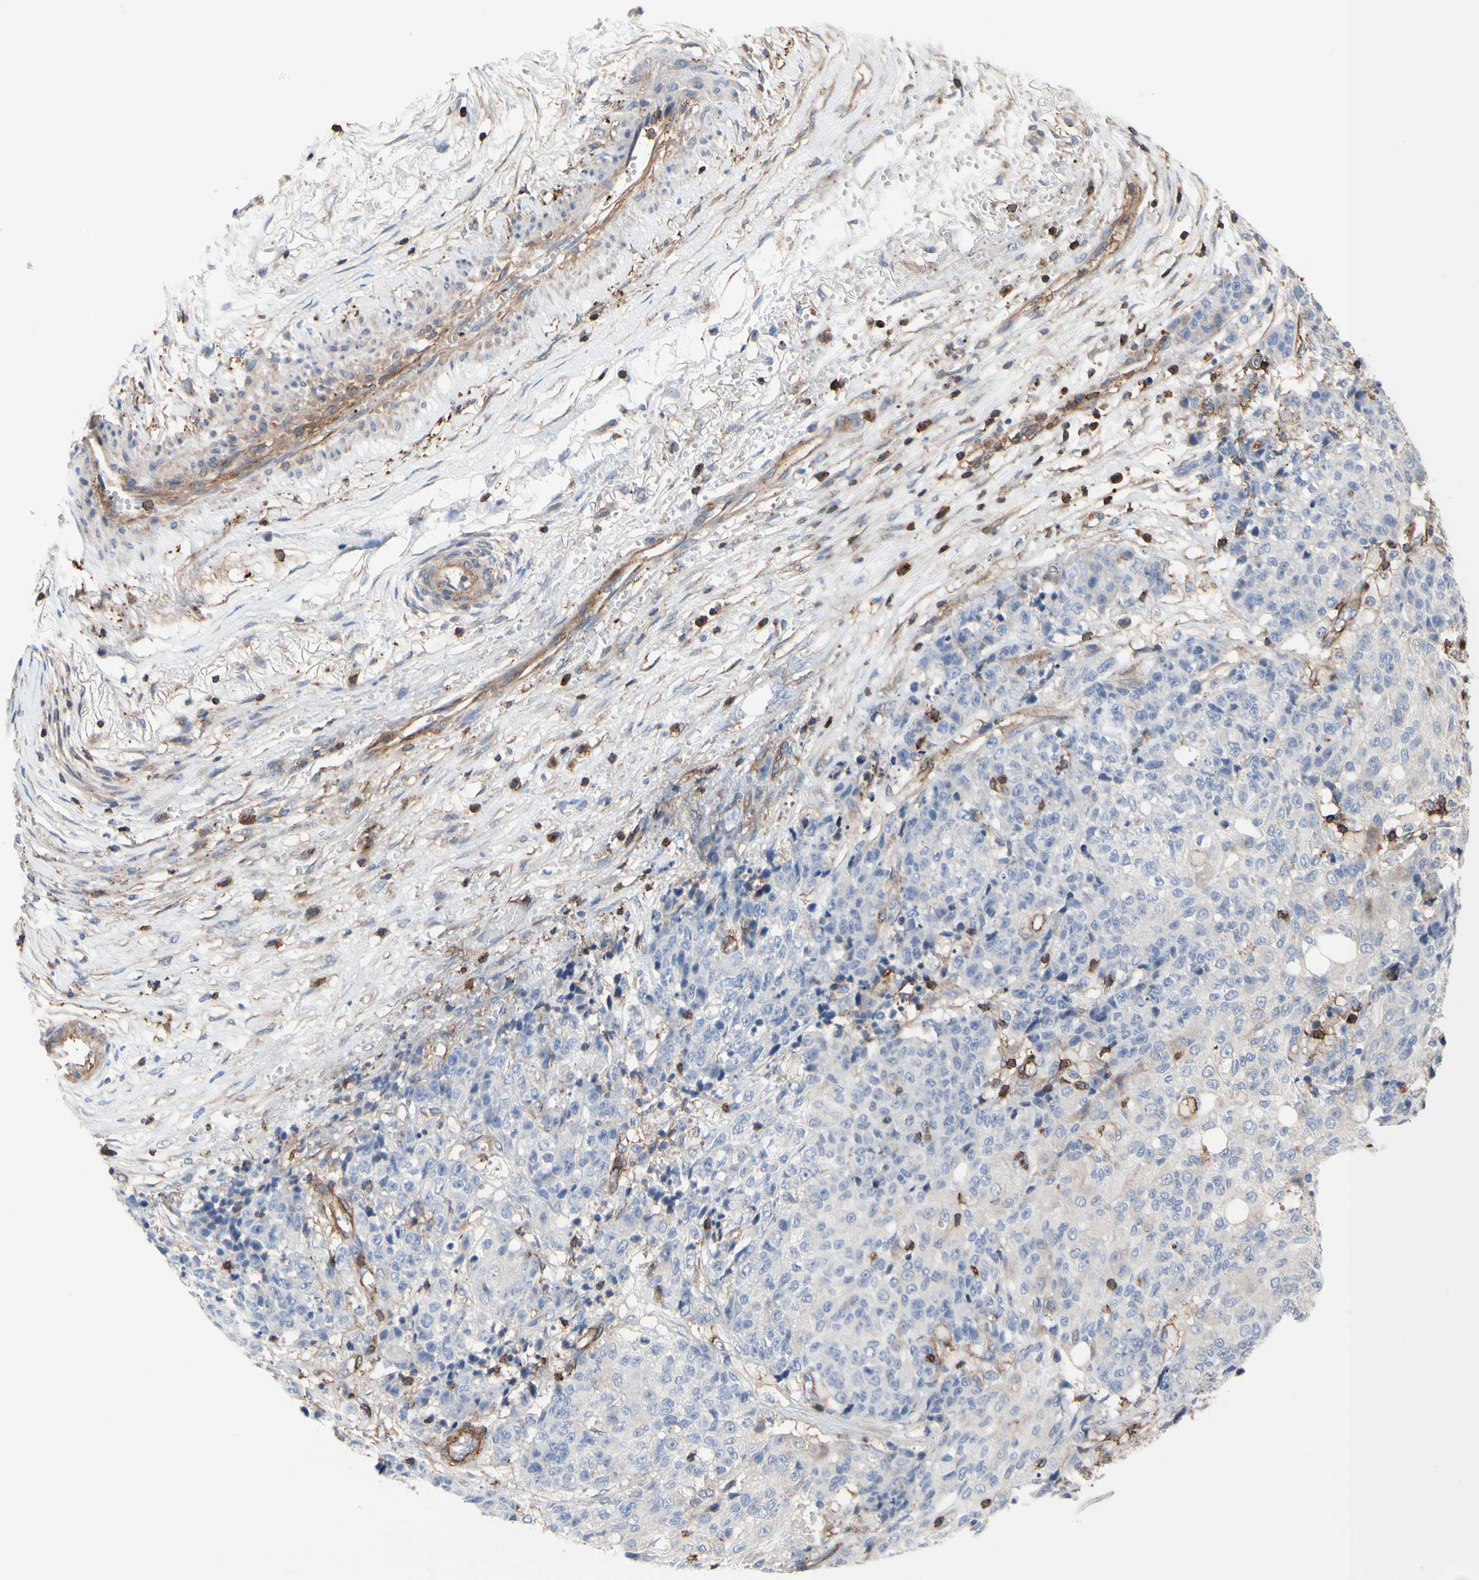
{"staining": {"intensity": "weak", "quantity": "25%-75%", "location": "cytoplasmic/membranous"}, "tissue": "ovarian cancer", "cell_type": "Tumor cells", "image_type": "cancer", "snomed": [{"axis": "morphology", "description": "Carcinoma, endometroid"}, {"axis": "topography", "description": "Ovary"}], "caption": "Ovarian cancer was stained to show a protein in brown. There is low levels of weak cytoplasmic/membranous staining in about 25%-75% of tumor cells. The staining was performed using DAB, with brown indicating positive protein expression. Nuclei are stained blue with hematoxylin.", "gene": "ANXA6", "patient": {"sex": "female", "age": 42}}